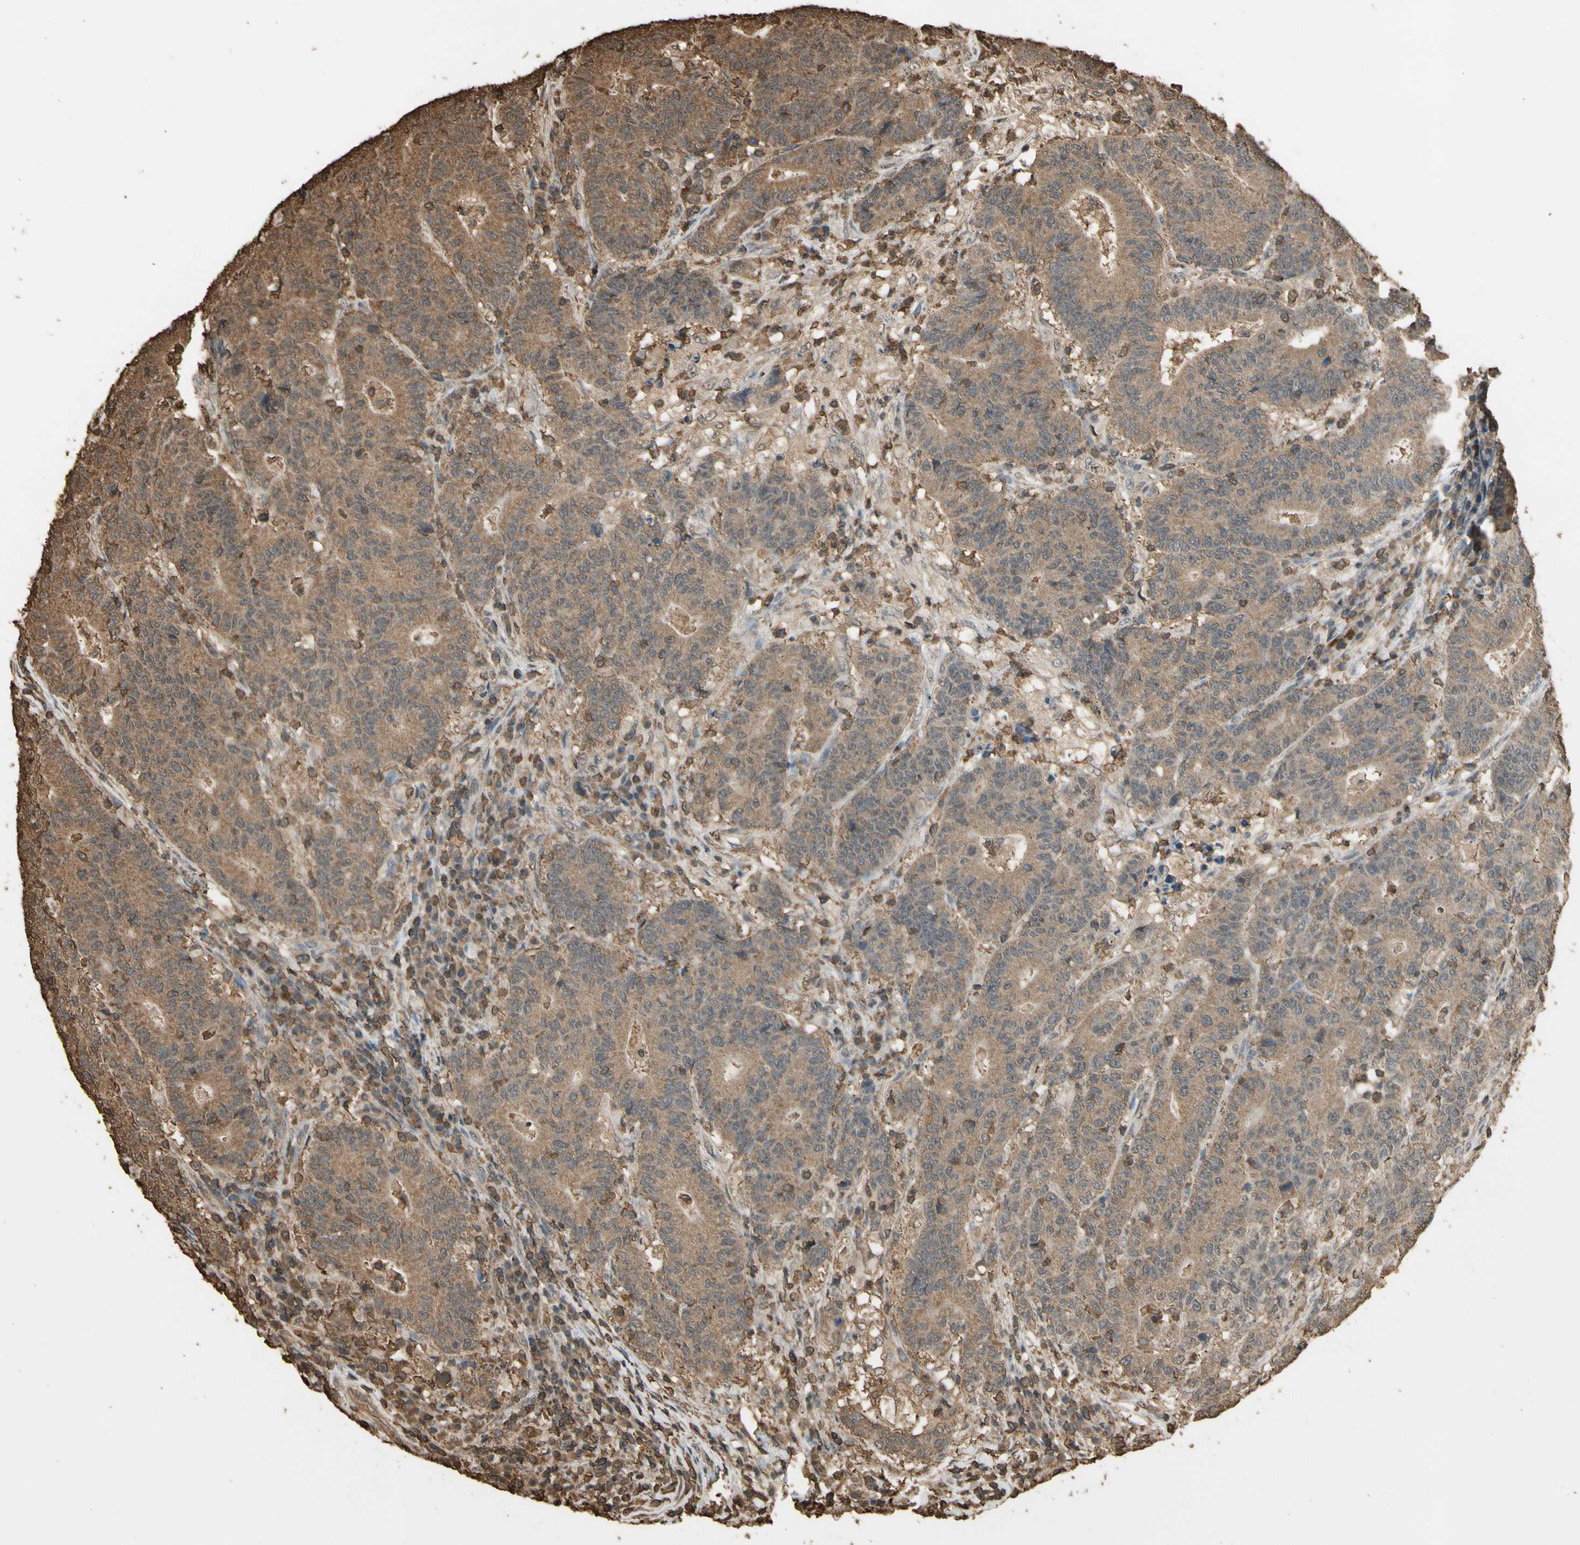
{"staining": {"intensity": "moderate", "quantity": ">75%", "location": "cytoplasmic/membranous"}, "tissue": "colorectal cancer", "cell_type": "Tumor cells", "image_type": "cancer", "snomed": [{"axis": "morphology", "description": "Normal tissue, NOS"}, {"axis": "morphology", "description": "Adenocarcinoma, NOS"}, {"axis": "topography", "description": "Colon"}], "caption": "This micrograph reveals colorectal cancer stained with immunohistochemistry to label a protein in brown. The cytoplasmic/membranous of tumor cells show moderate positivity for the protein. Nuclei are counter-stained blue.", "gene": "TNFSF13B", "patient": {"sex": "female", "age": 75}}